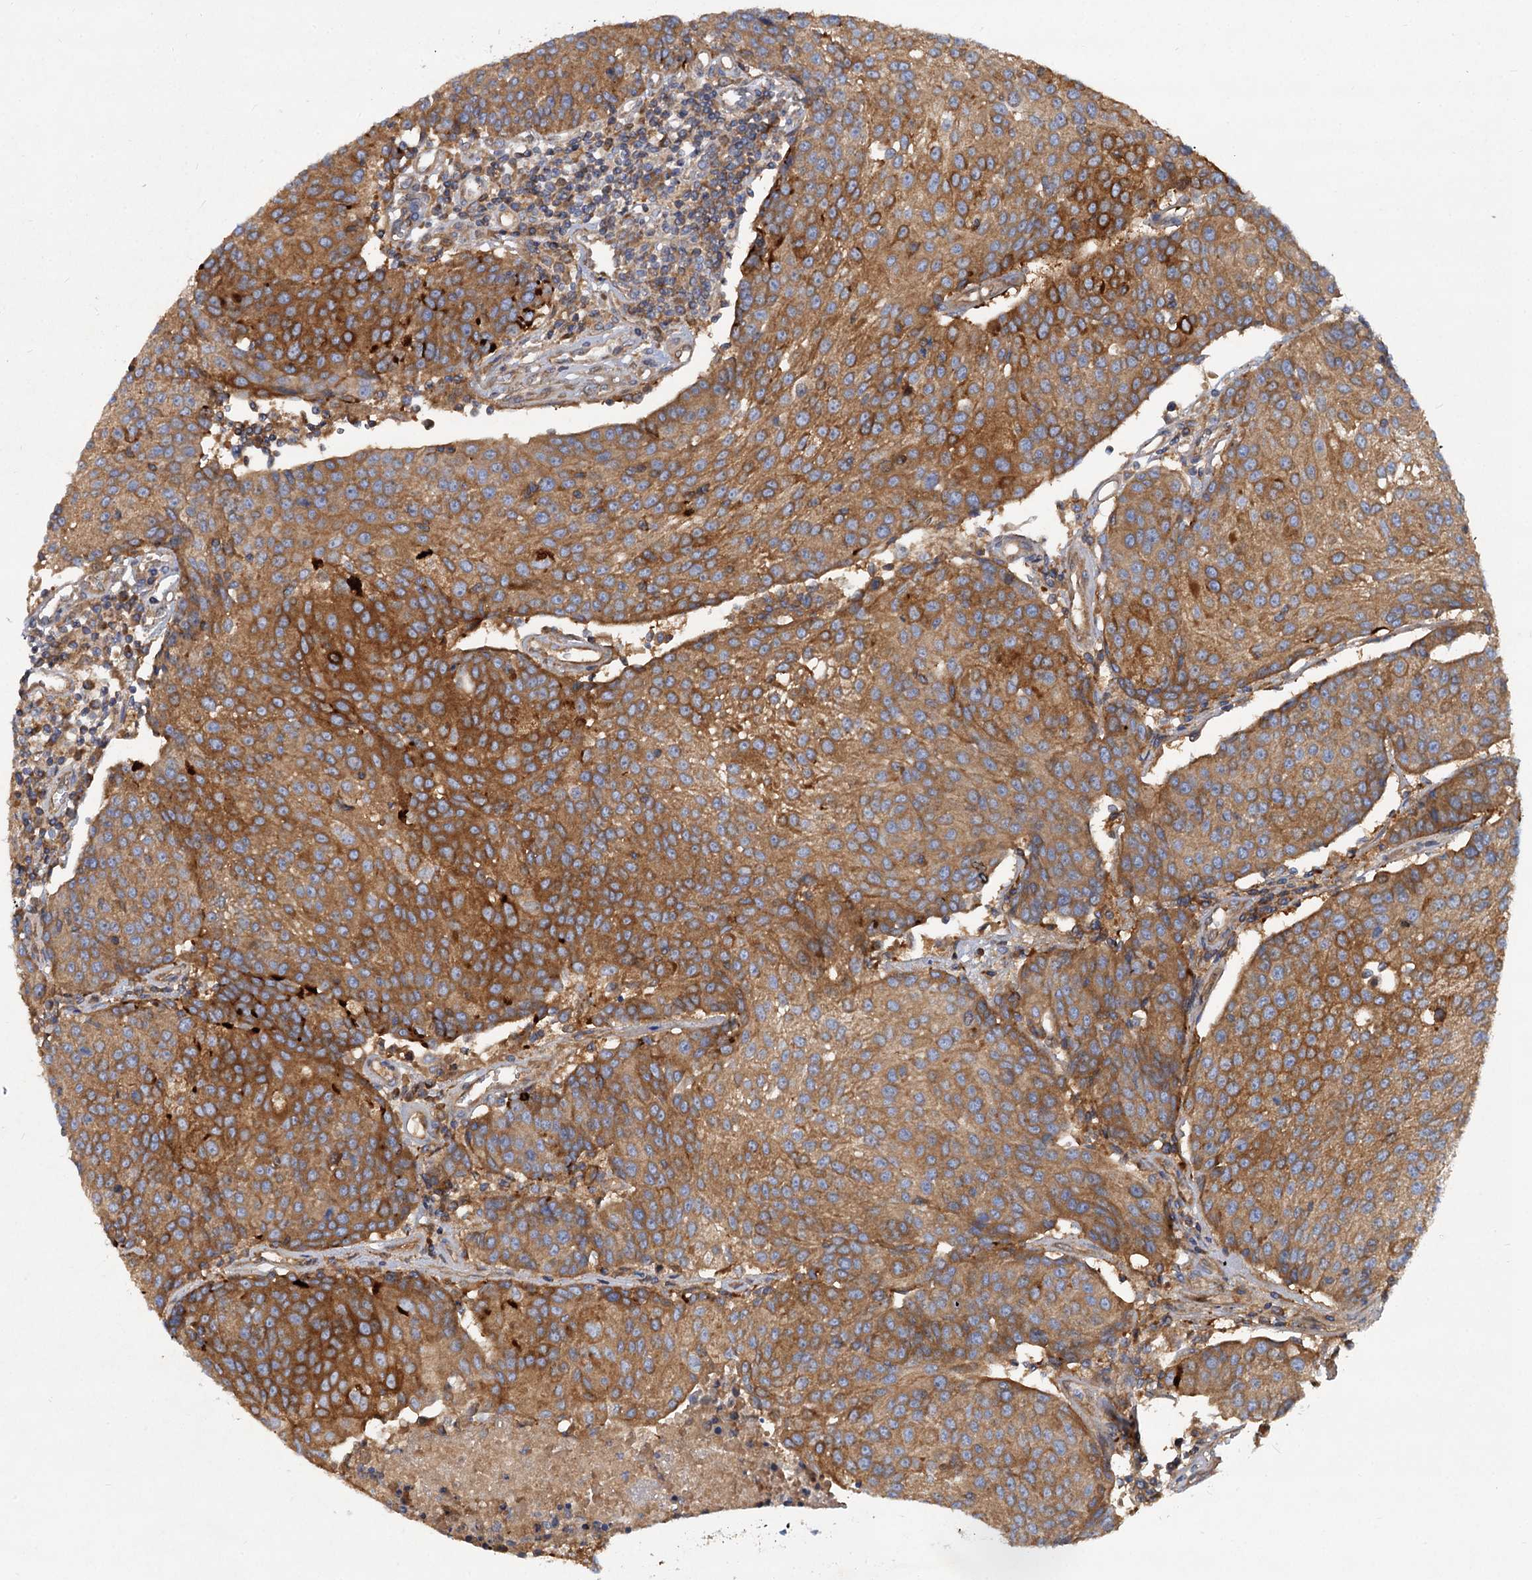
{"staining": {"intensity": "strong", "quantity": ">75%", "location": "cytoplasmic/membranous"}, "tissue": "urothelial cancer", "cell_type": "Tumor cells", "image_type": "cancer", "snomed": [{"axis": "morphology", "description": "Urothelial carcinoma, High grade"}, {"axis": "topography", "description": "Urinary bladder"}], "caption": "Protein positivity by immunohistochemistry displays strong cytoplasmic/membranous positivity in approximately >75% of tumor cells in urothelial cancer. (brown staining indicates protein expression, while blue staining denotes nuclei).", "gene": "ALKBH7", "patient": {"sex": "female", "age": 85}}